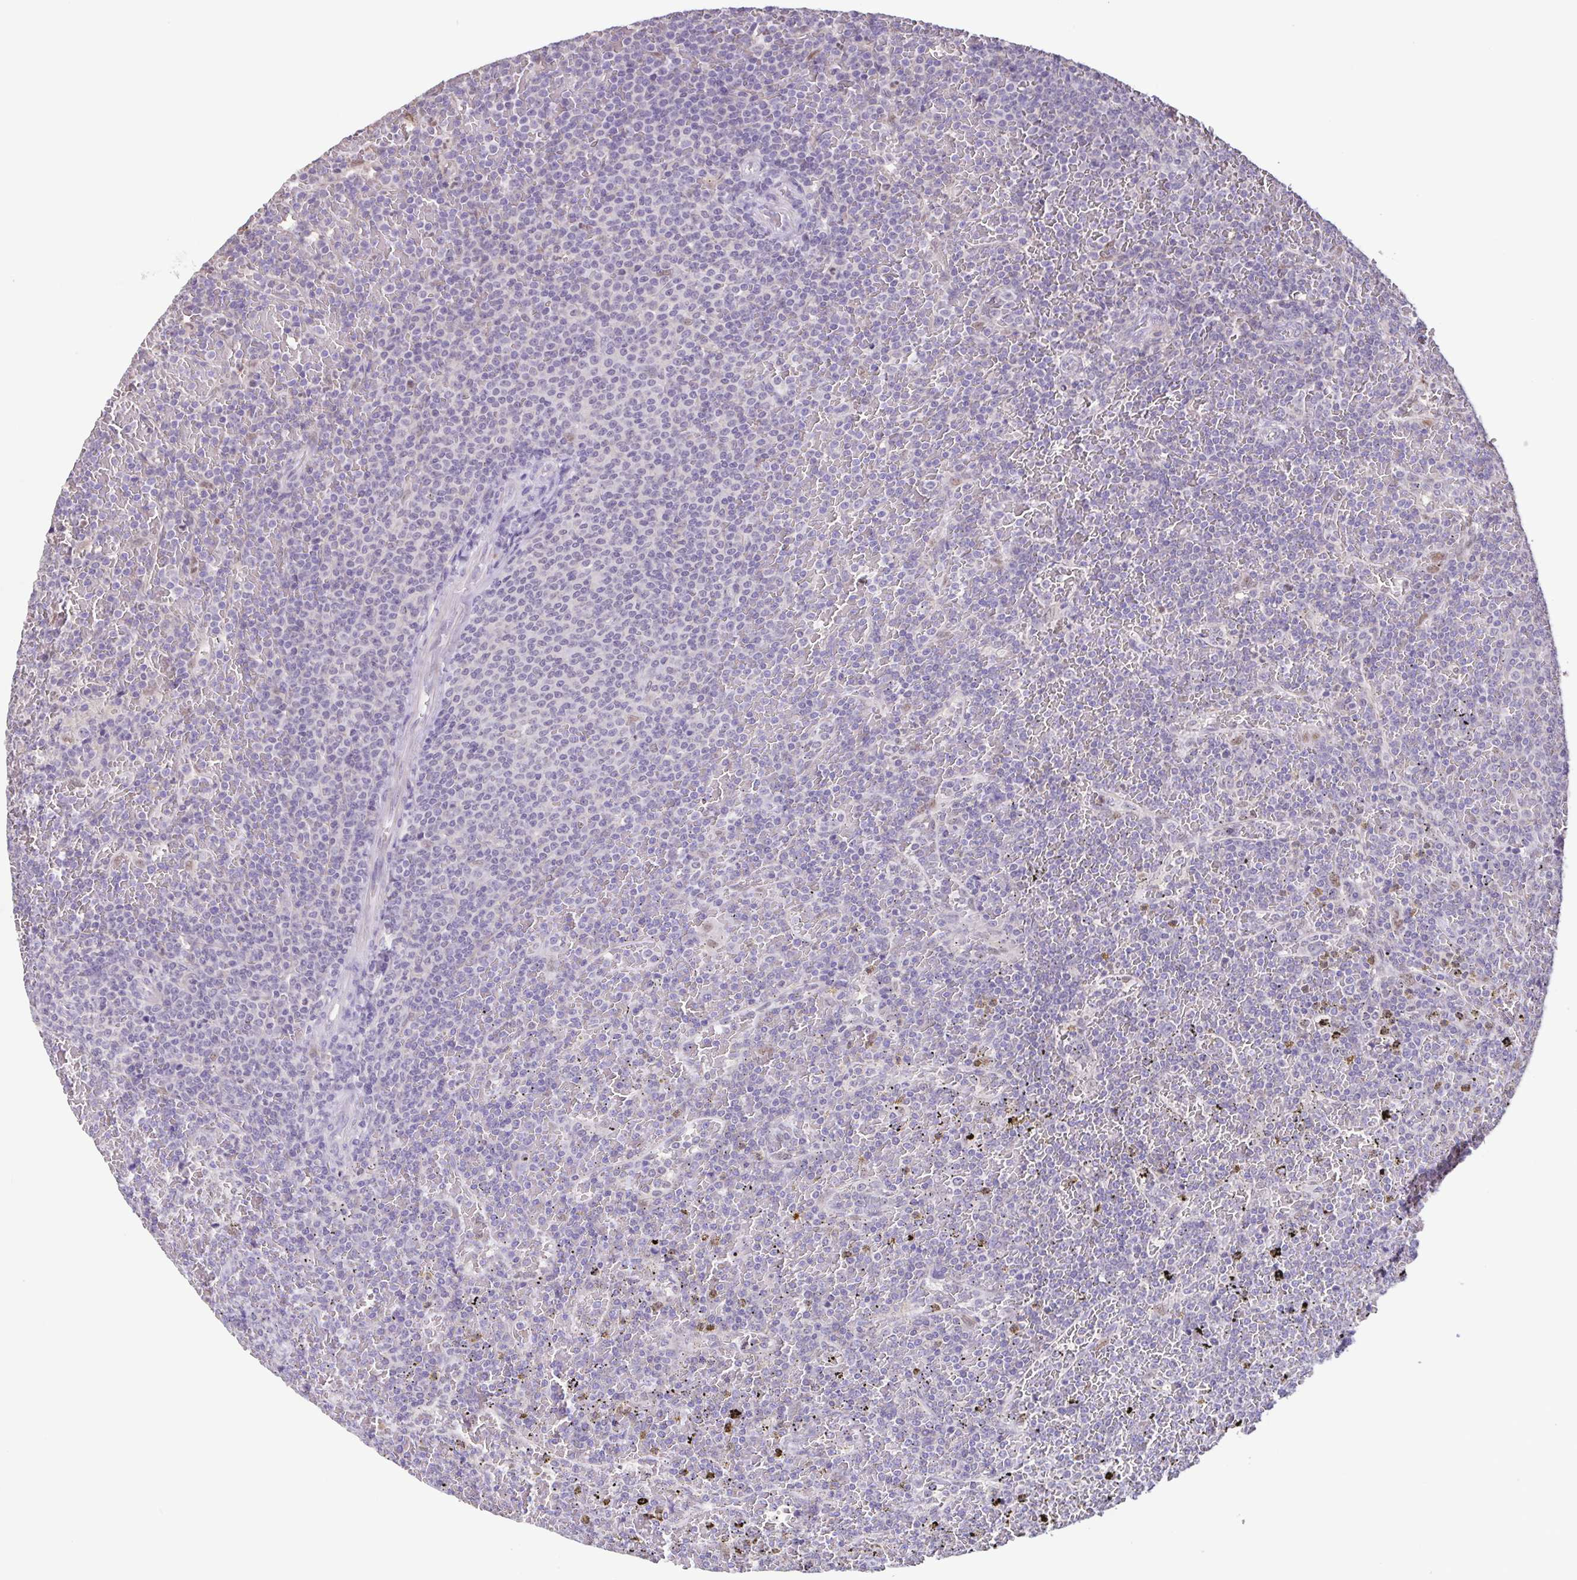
{"staining": {"intensity": "negative", "quantity": "none", "location": "none"}, "tissue": "lymphoma", "cell_type": "Tumor cells", "image_type": "cancer", "snomed": [{"axis": "morphology", "description": "Malignant lymphoma, non-Hodgkin's type, Low grade"}, {"axis": "topography", "description": "Spleen"}], "caption": "This micrograph is of lymphoma stained with IHC to label a protein in brown with the nuclei are counter-stained blue. There is no expression in tumor cells. (Stains: DAB IHC with hematoxylin counter stain, Microscopy: brightfield microscopy at high magnification).", "gene": "ACTRT3", "patient": {"sex": "female", "age": 77}}